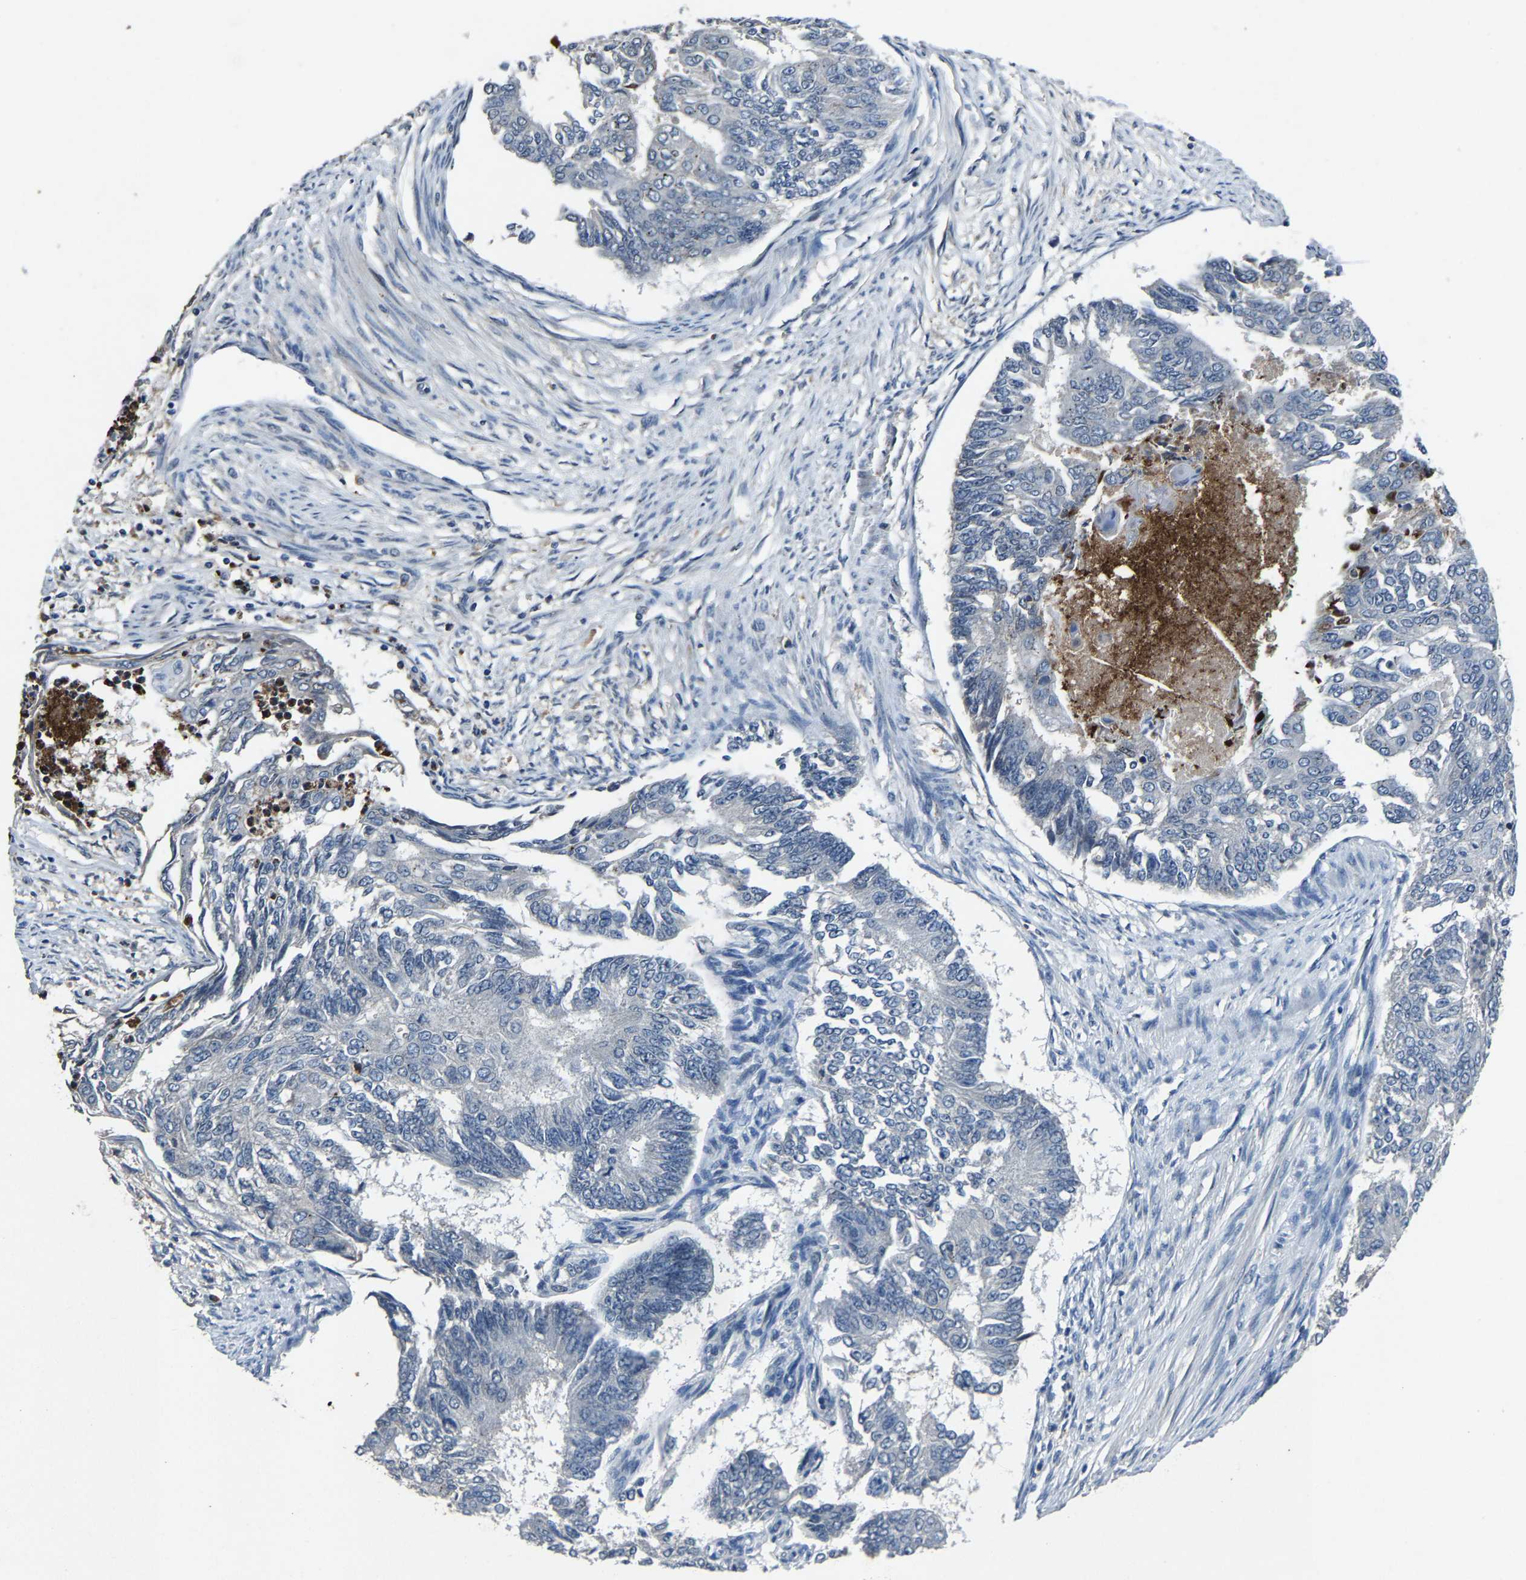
{"staining": {"intensity": "negative", "quantity": "none", "location": "none"}, "tissue": "endometrial cancer", "cell_type": "Tumor cells", "image_type": "cancer", "snomed": [{"axis": "morphology", "description": "Adenocarcinoma, NOS"}, {"axis": "topography", "description": "Endometrium"}], "caption": "High magnification brightfield microscopy of adenocarcinoma (endometrial) stained with DAB (3,3'-diaminobenzidine) (brown) and counterstained with hematoxylin (blue): tumor cells show no significant expression.", "gene": "PCNX2", "patient": {"sex": "female", "age": 32}}